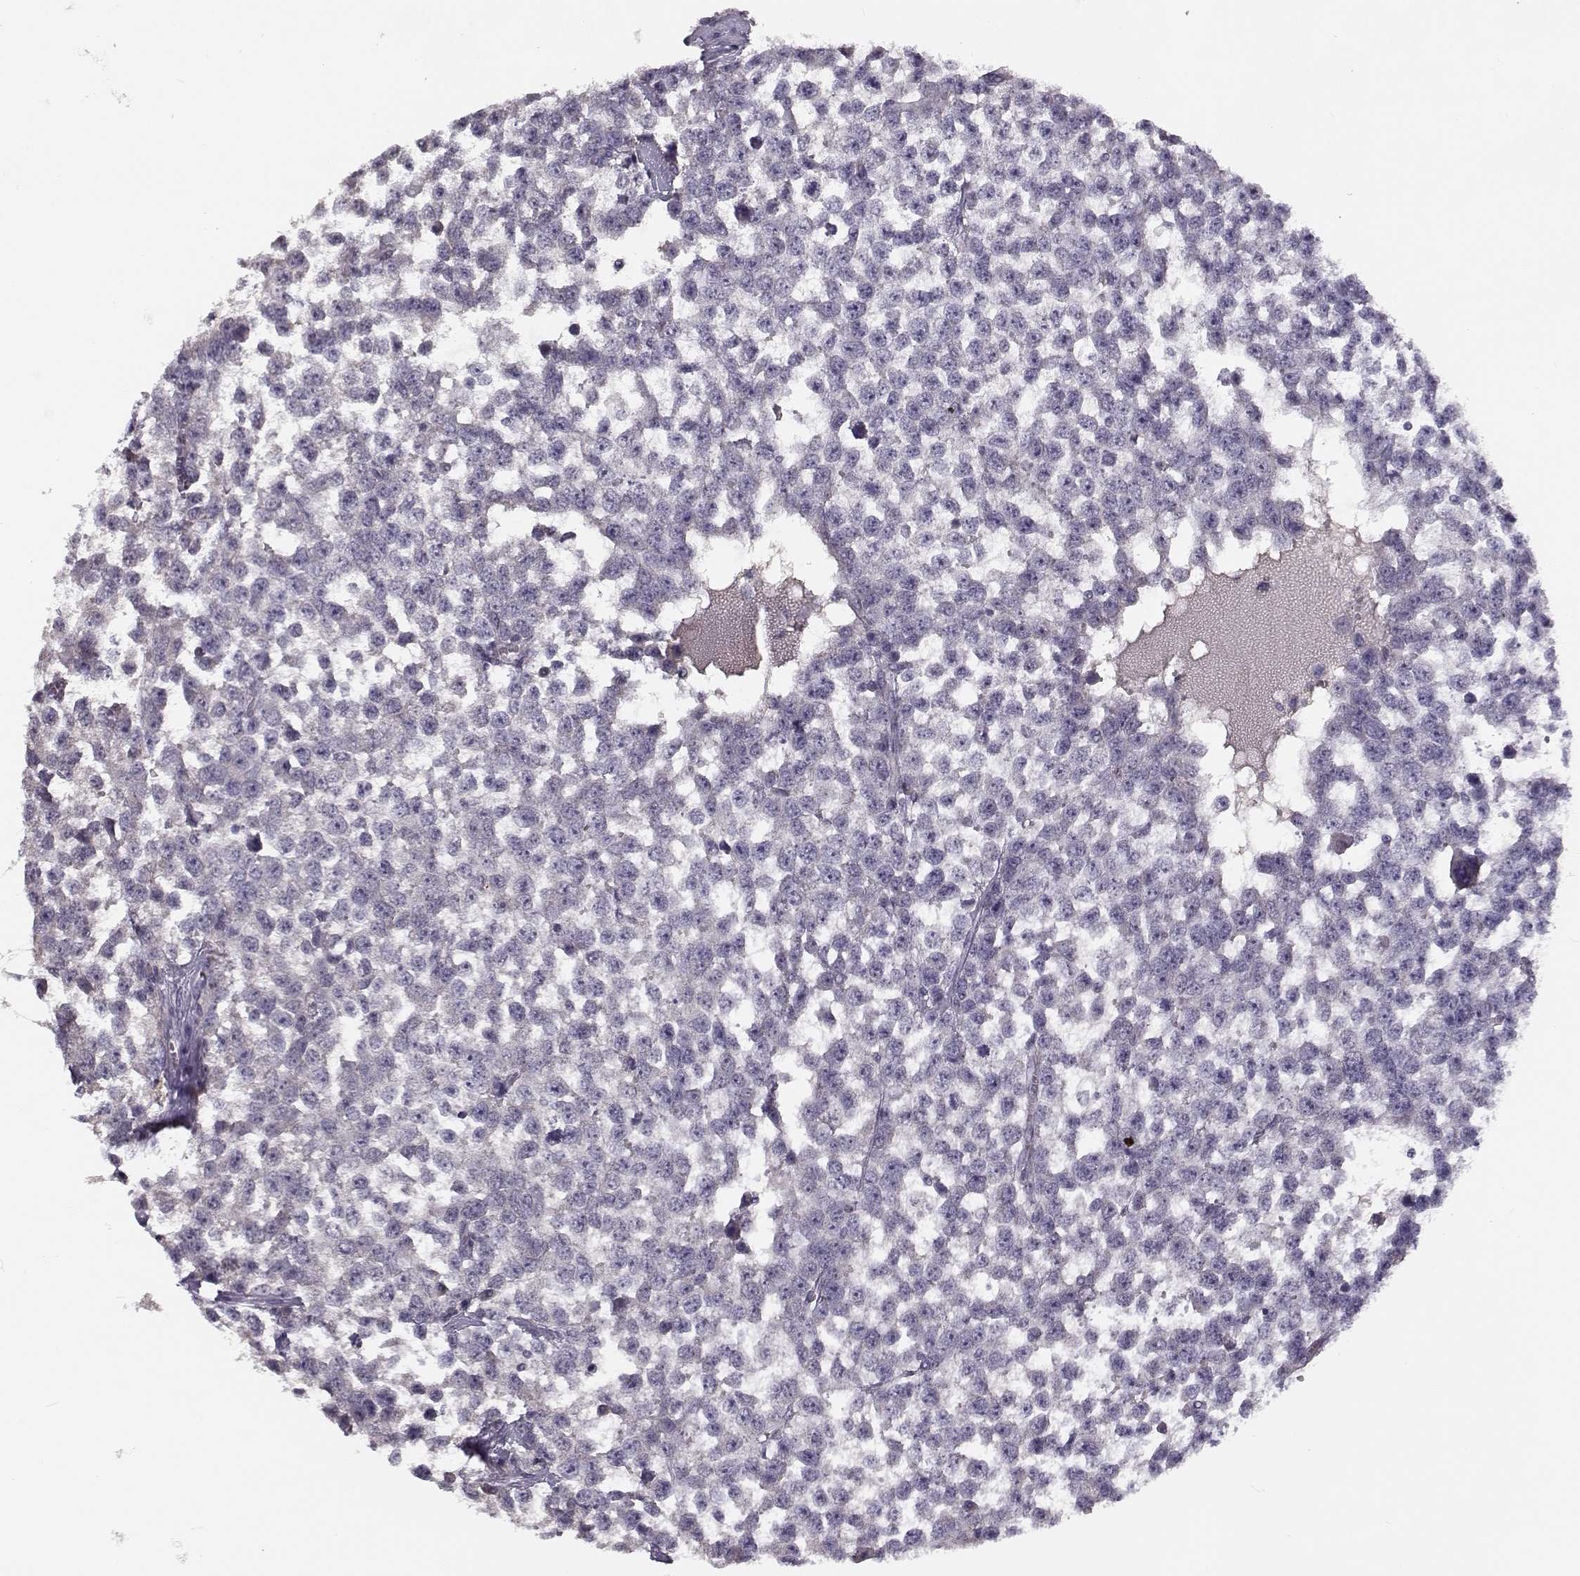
{"staining": {"intensity": "negative", "quantity": "none", "location": "none"}, "tissue": "testis cancer", "cell_type": "Tumor cells", "image_type": "cancer", "snomed": [{"axis": "morphology", "description": "Normal tissue, NOS"}, {"axis": "morphology", "description": "Seminoma, NOS"}, {"axis": "topography", "description": "Testis"}, {"axis": "topography", "description": "Epididymis"}], "caption": "A micrograph of human testis seminoma is negative for staining in tumor cells. The staining was performed using DAB (3,3'-diaminobenzidine) to visualize the protein expression in brown, while the nuclei were stained in blue with hematoxylin (Magnification: 20x).", "gene": "TMEM145", "patient": {"sex": "male", "age": 34}}